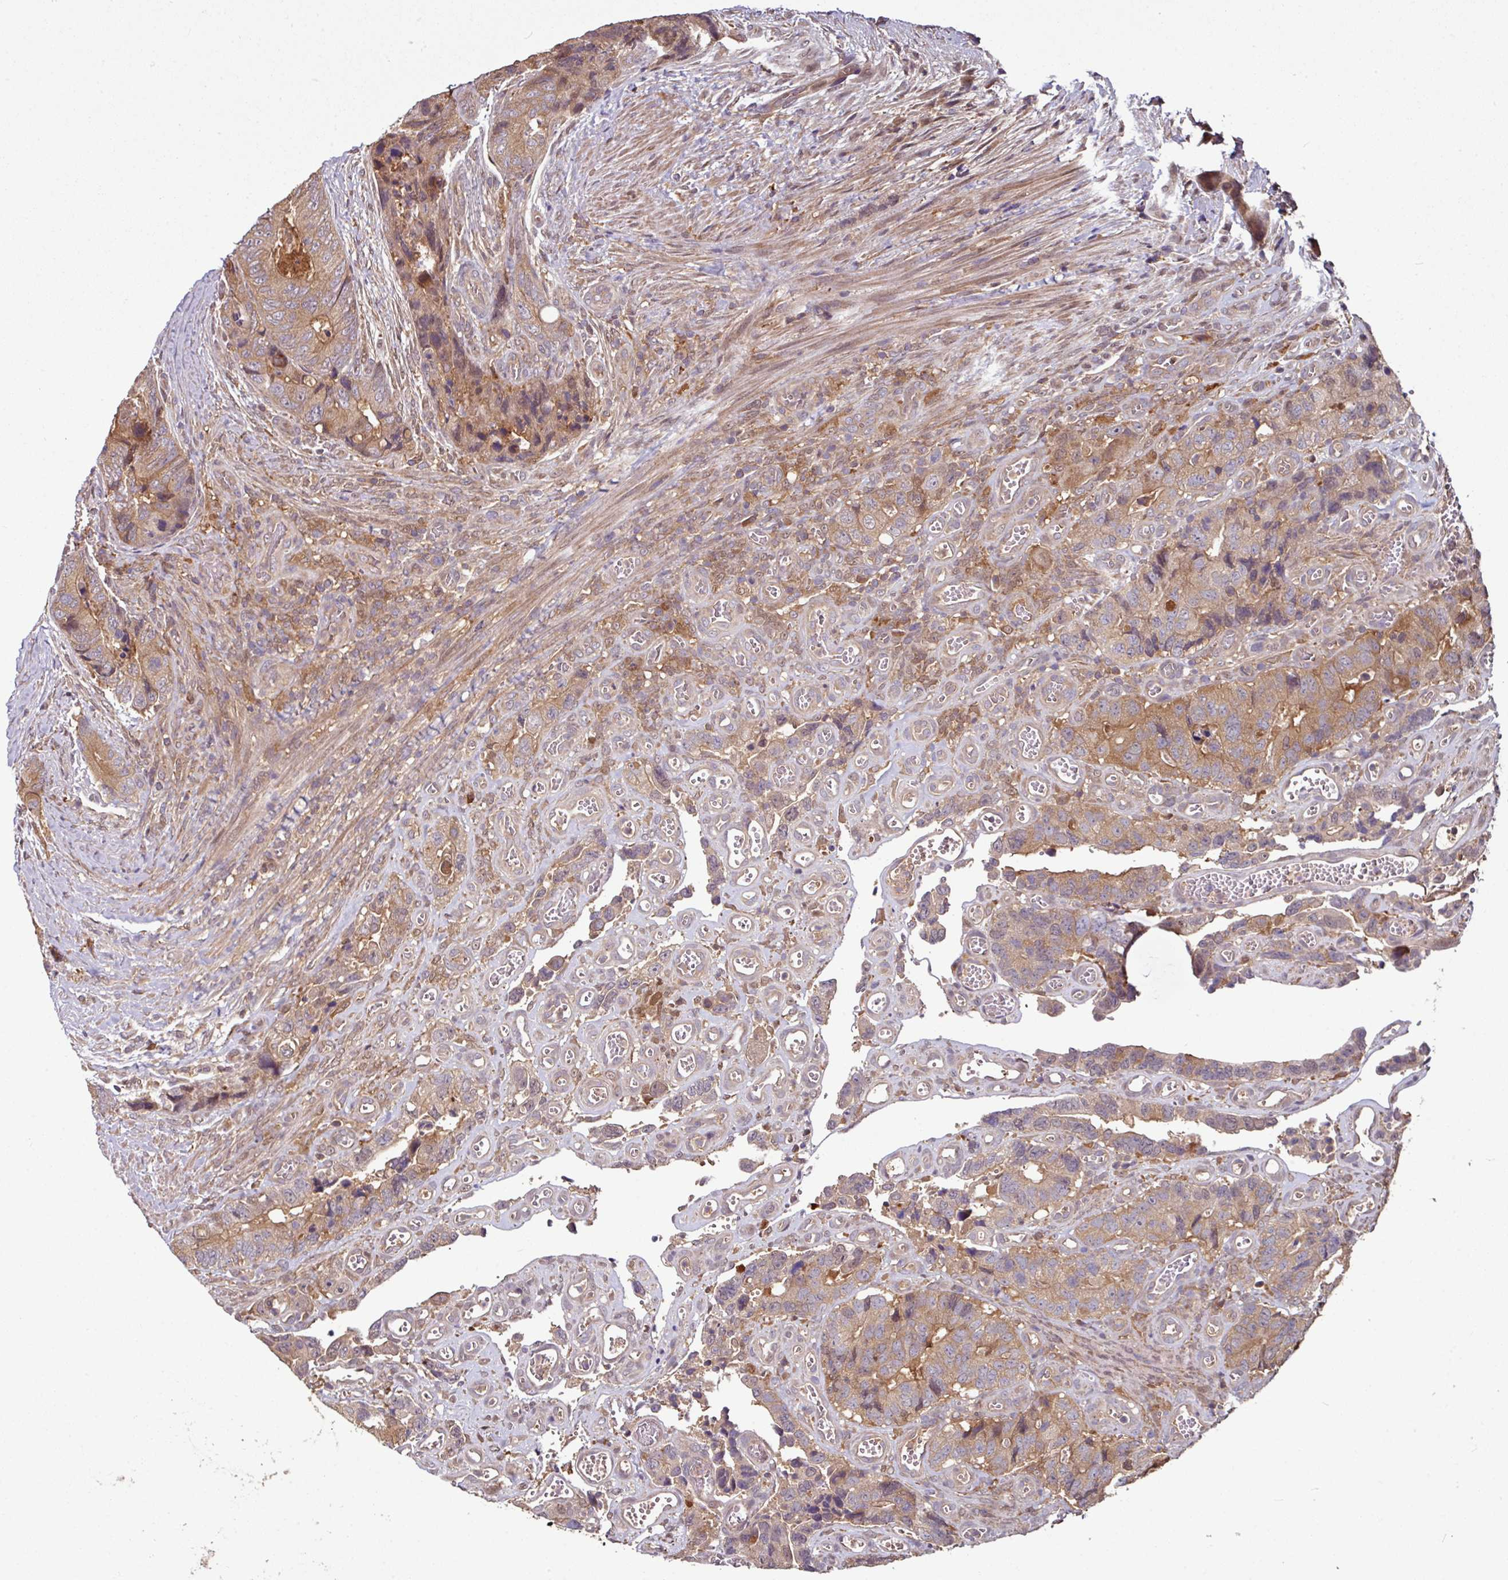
{"staining": {"intensity": "moderate", "quantity": ">75%", "location": "cytoplasmic/membranous"}, "tissue": "colorectal cancer", "cell_type": "Tumor cells", "image_type": "cancer", "snomed": [{"axis": "morphology", "description": "Adenocarcinoma, NOS"}, {"axis": "topography", "description": "Colon"}], "caption": "The histopathology image shows immunohistochemical staining of adenocarcinoma (colorectal). There is moderate cytoplasmic/membranous expression is appreciated in about >75% of tumor cells.", "gene": "GNPDA1", "patient": {"sex": "male", "age": 84}}